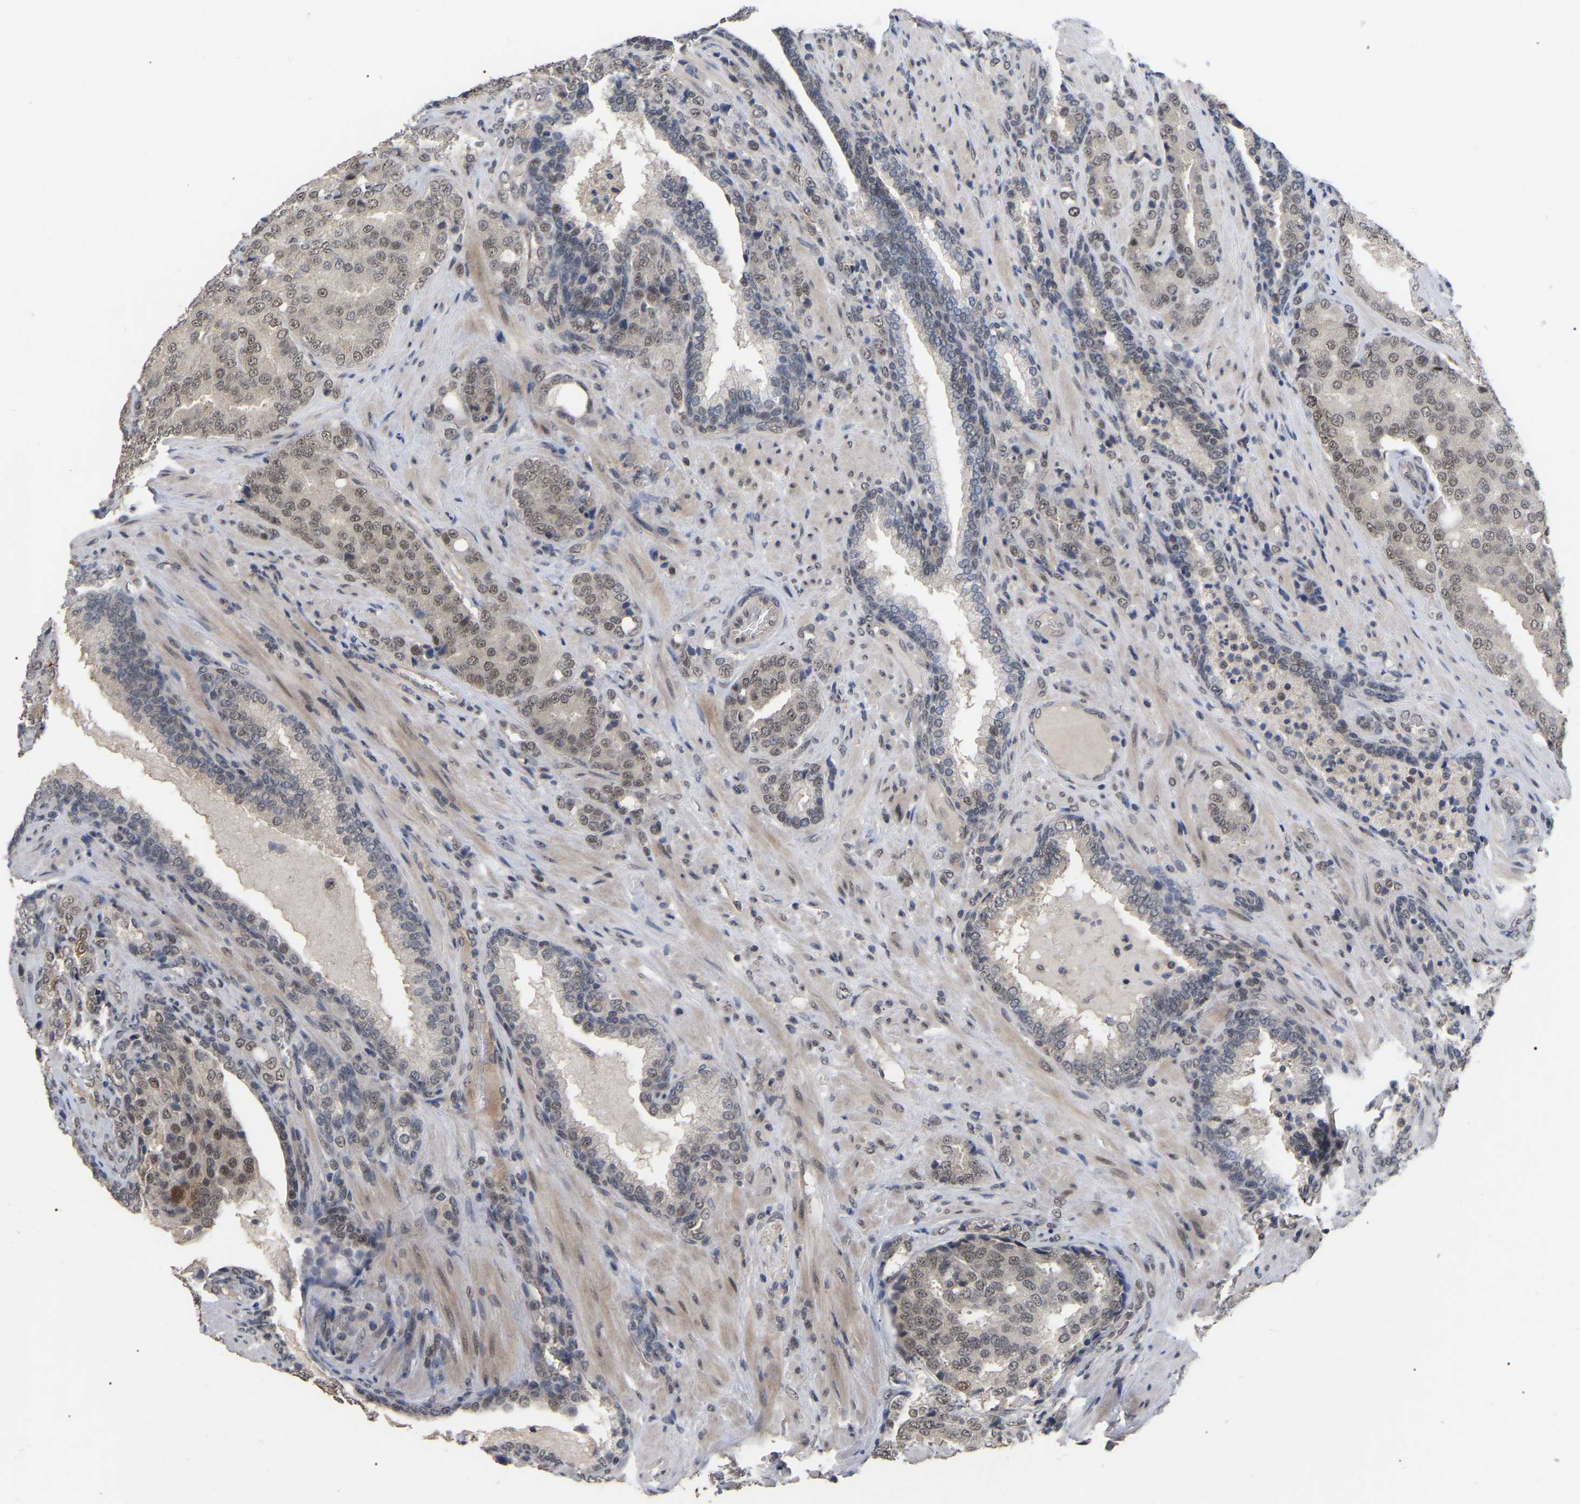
{"staining": {"intensity": "weak", "quantity": ">75%", "location": "nuclear"}, "tissue": "prostate cancer", "cell_type": "Tumor cells", "image_type": "cancer", "snomed": [{"axis": "morphology", "description": "Adenocarcinoma, High grade"}, {"axis": "topography", "description": "Prostate"}], "caption": "Adenocarcinoma (high-grade) (prostate) tissue shows weak nuclear expression in about >75% of tumor cells, visualized by immunohistochemistry.", "gene": "JAZF1", "patient": {"sex": "male", "age": 50}}